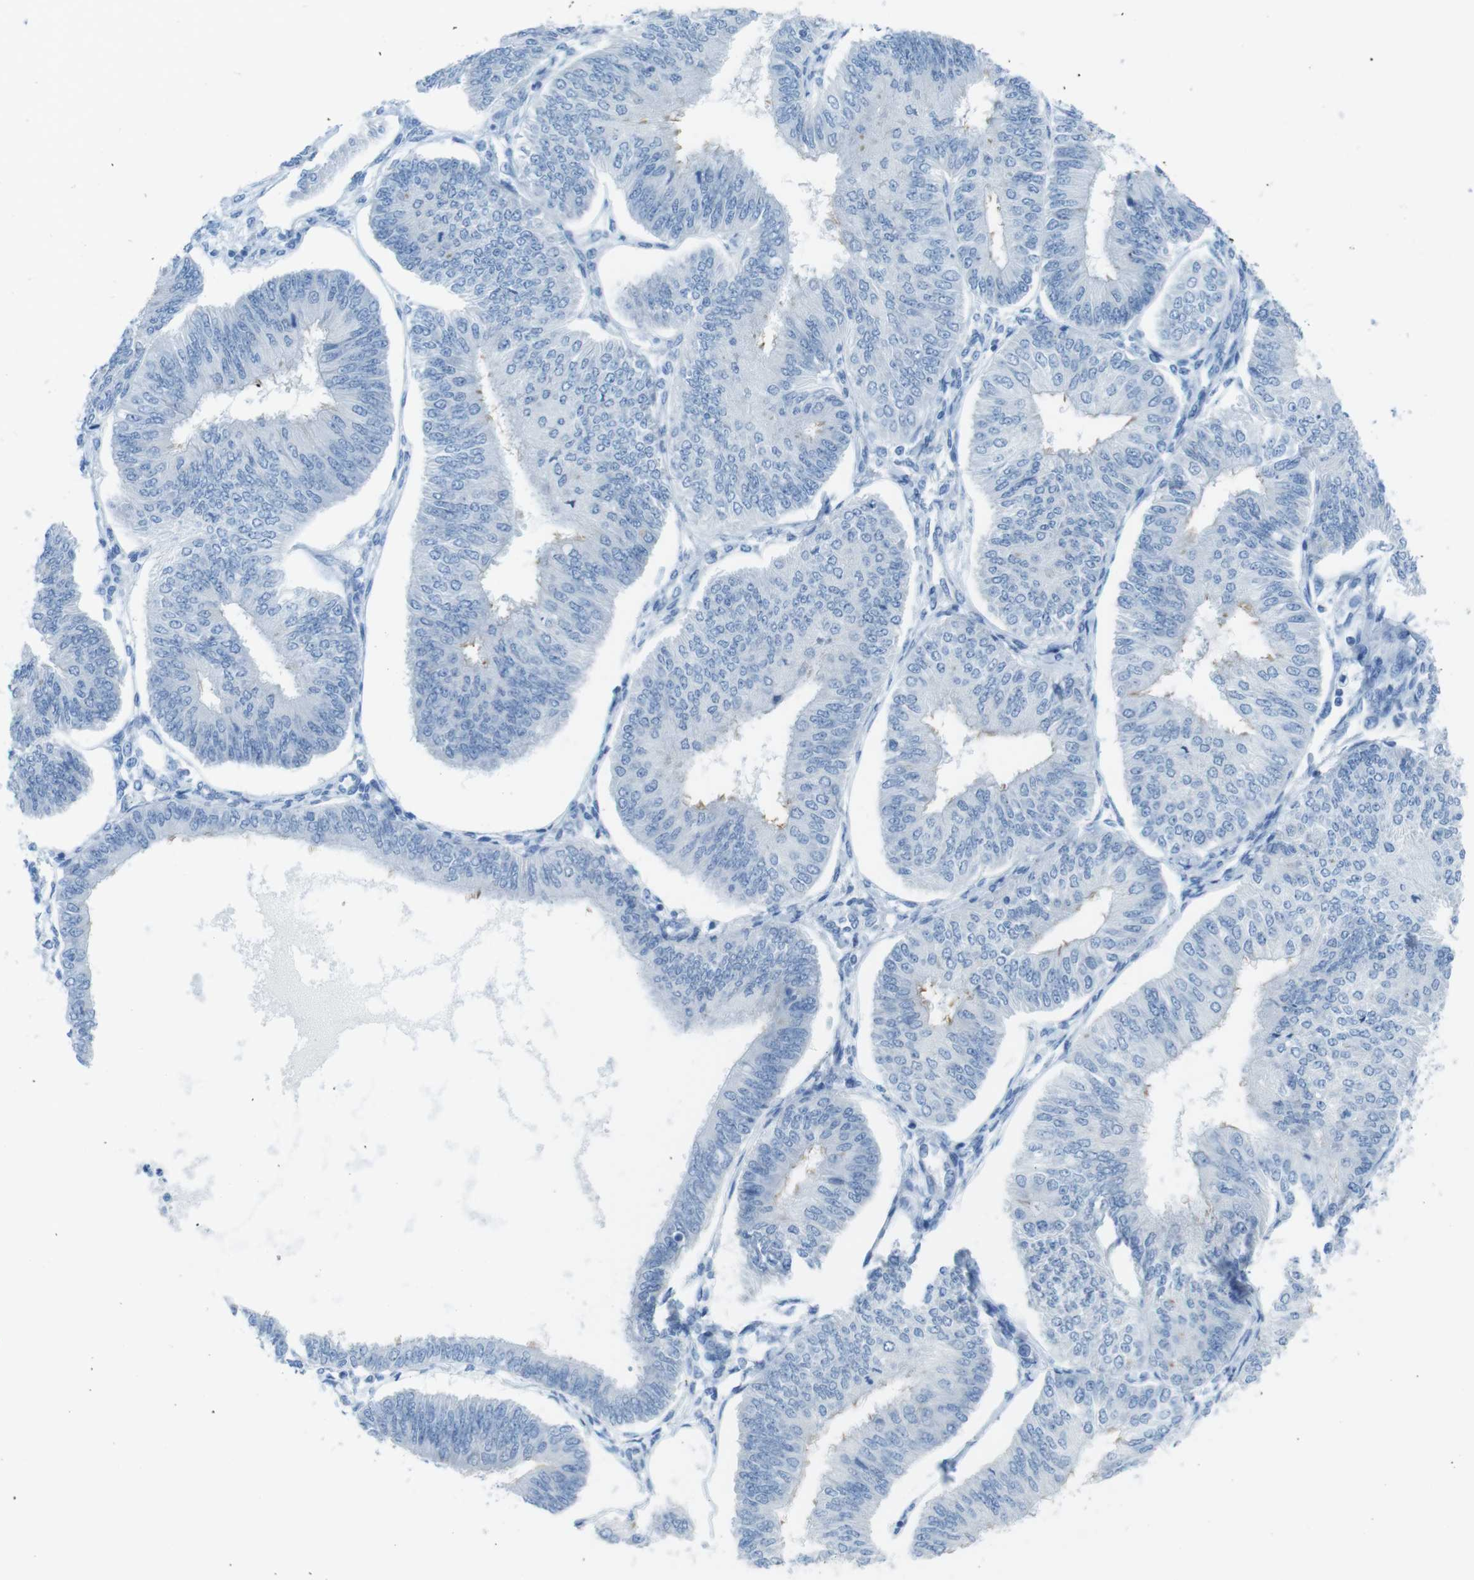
{"staining": {"intensity": "negative", "quantity": "none", "location": "none"}, "tissue": "endometrial cancer", "cell_type": "Tumor cells", "image_type": "cancer", "snomed": [{"axis": "morphology", "description": "Adenocarcinoma, NOS"}, {"axis": "topography", "description": "Endometrium"}], "caption": "DAB (3,3'-diaminobenzidine) immunohistochemical staining of adenocarcinoma (endometrial) shows no significant expression in tumor cells.", "gene": "GAP43", "patient": {"sex": "female", "age": 58}}